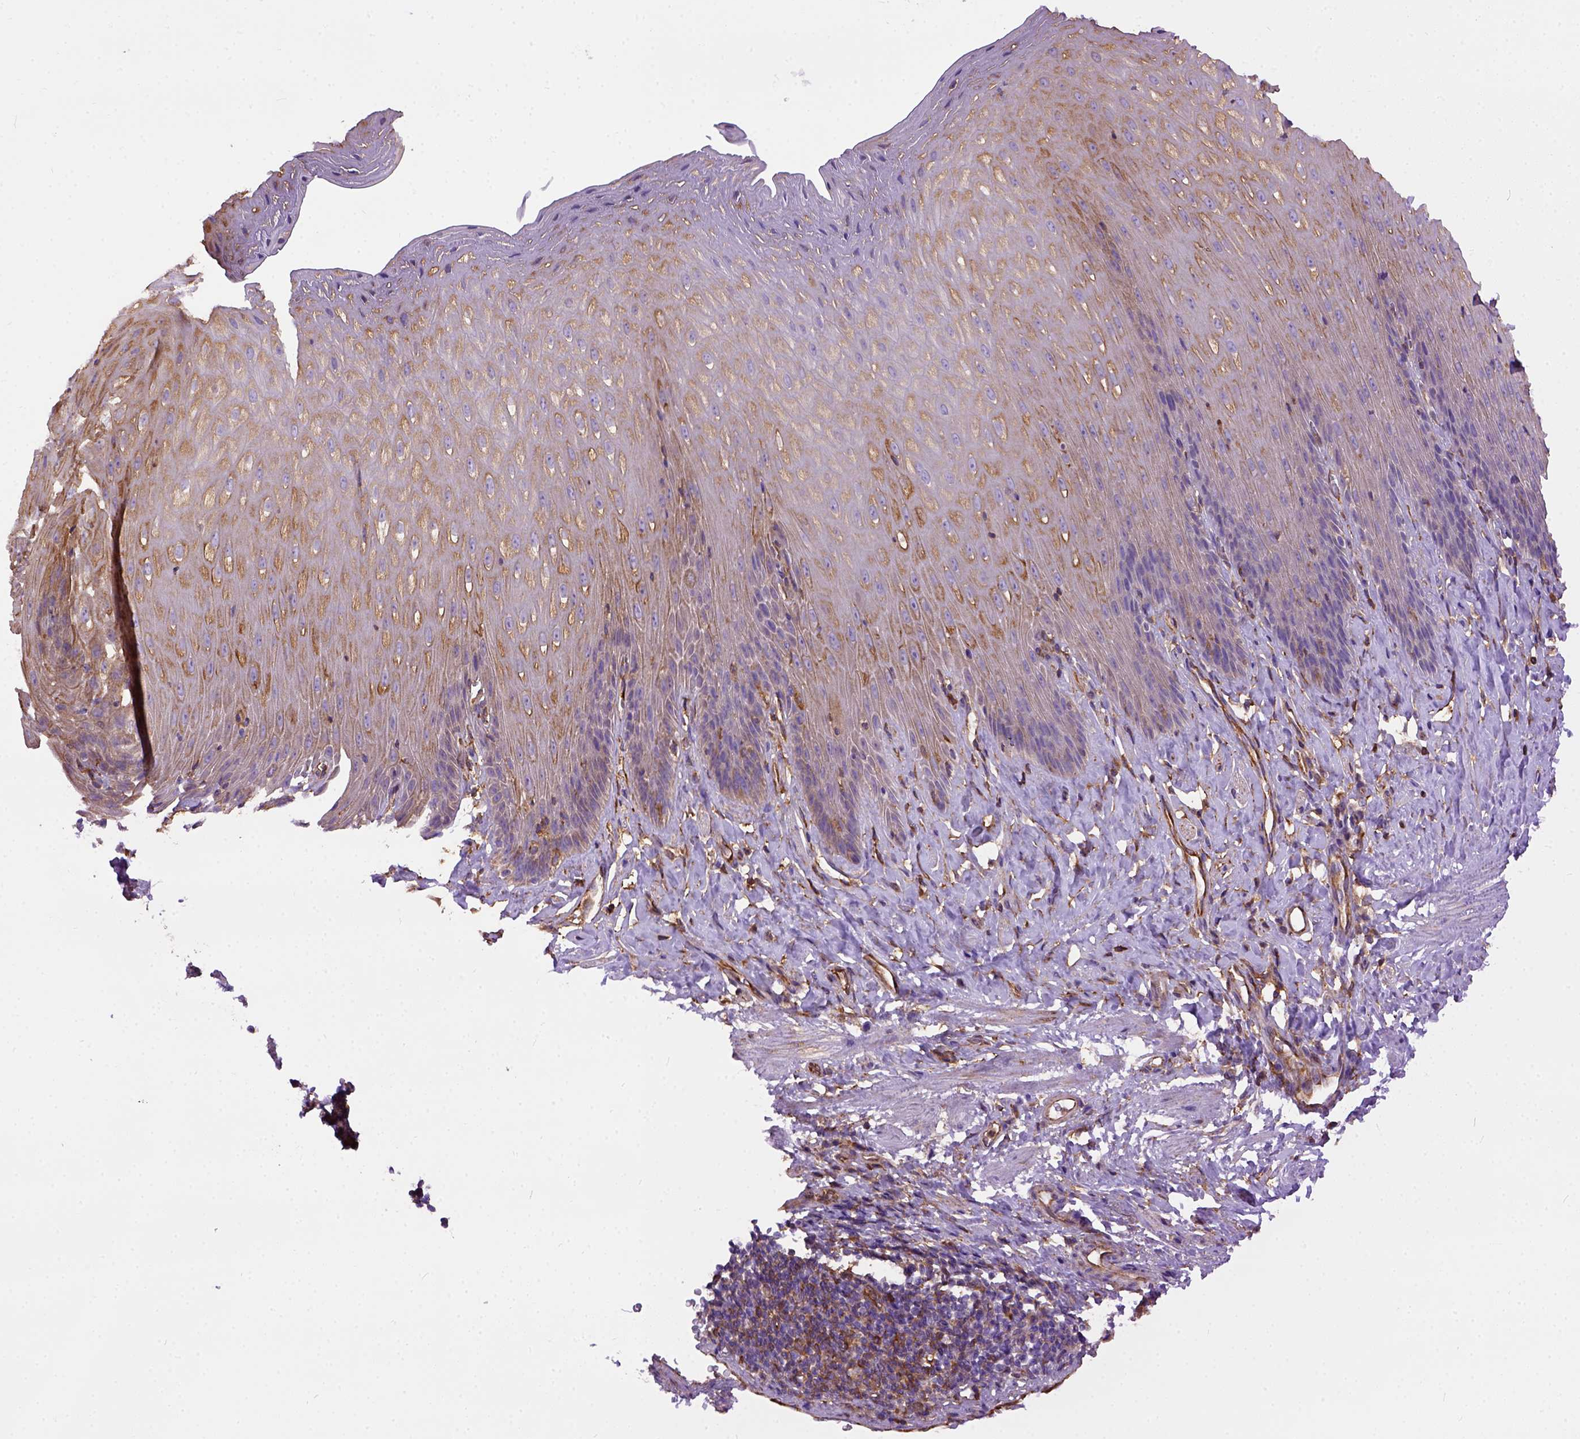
{"staining": {"intensity": "weak", "quantity": "25%-75%", "location": "cytoplasmic/membranous"}, "tissue": "esophagus", "cell_type": "Squamous epithelial cells", "image_type": "normal", "snomed": [{"axis": "morphology", "description": "Normal tissue, NOS"}, {"axis": "topography", "description": "Esophagus"}], "caption": "This is a micrograph of immunohistochemistry staining of unremarkable esophagus, which shows weak expression in the cytoplasmic/membranous of squamous epithelial cells.", "gene": "MVP", "patient": {"sex": "female", "age": 61}}